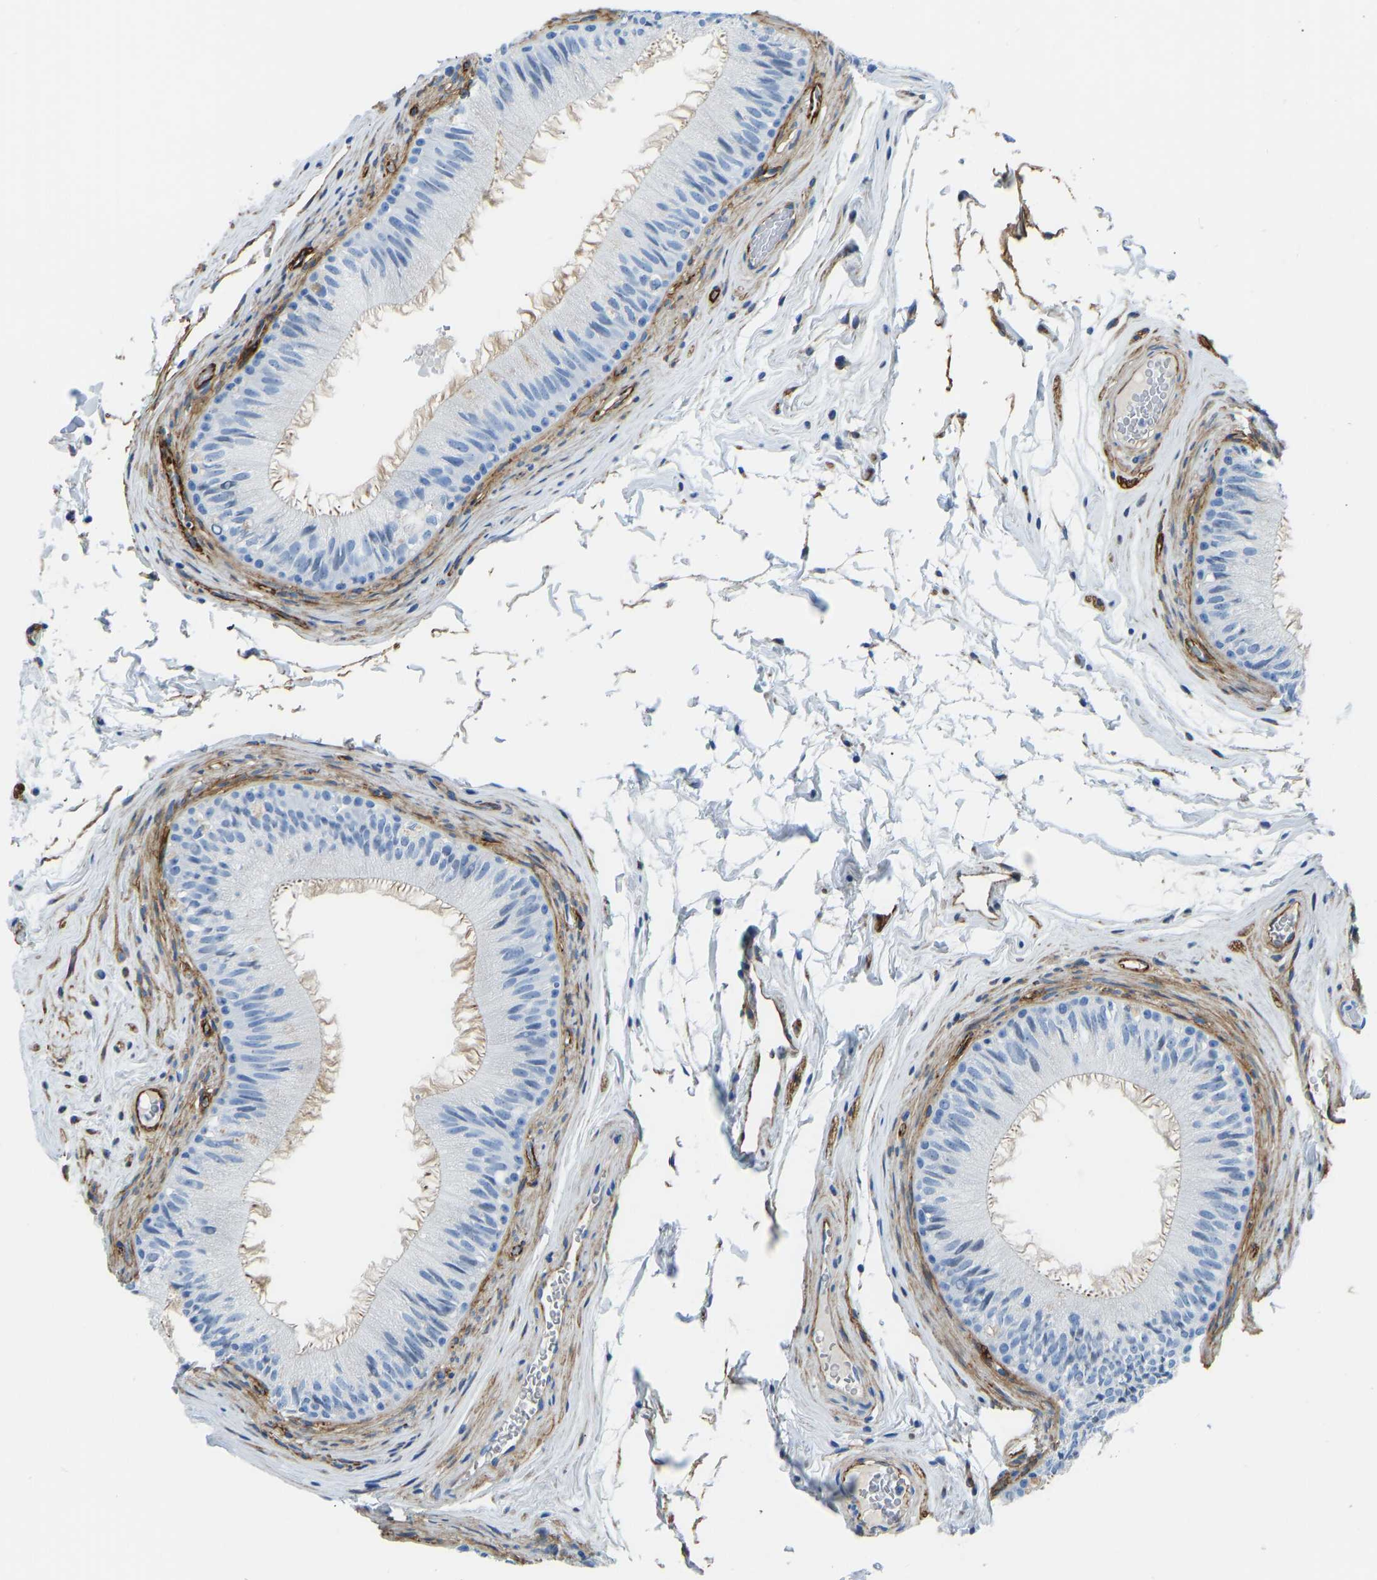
{"staining": {"intensity": "moderate", "quantity": "25%-75%", "location": "cytoplasmic/membranous"}, "tissue": "epididymis", "cell_type": "Glandular cells", "image_type": "normal", "snomed": [{"axis": "morphology", "description": "Normal tissue, NOS"}, {"axis": "topography", "description": "Testis"}, {"axis": "topography", "description": "Epididymis"}], "caption": "Unremarkable epididymis reveals moderate cytoplasmic/membranous staining in about 25%-75% of glandular cells, visualized by immunohistochemistry.", "gene": "COL15A1", "patient": {"sex": "male", "age": 36}}